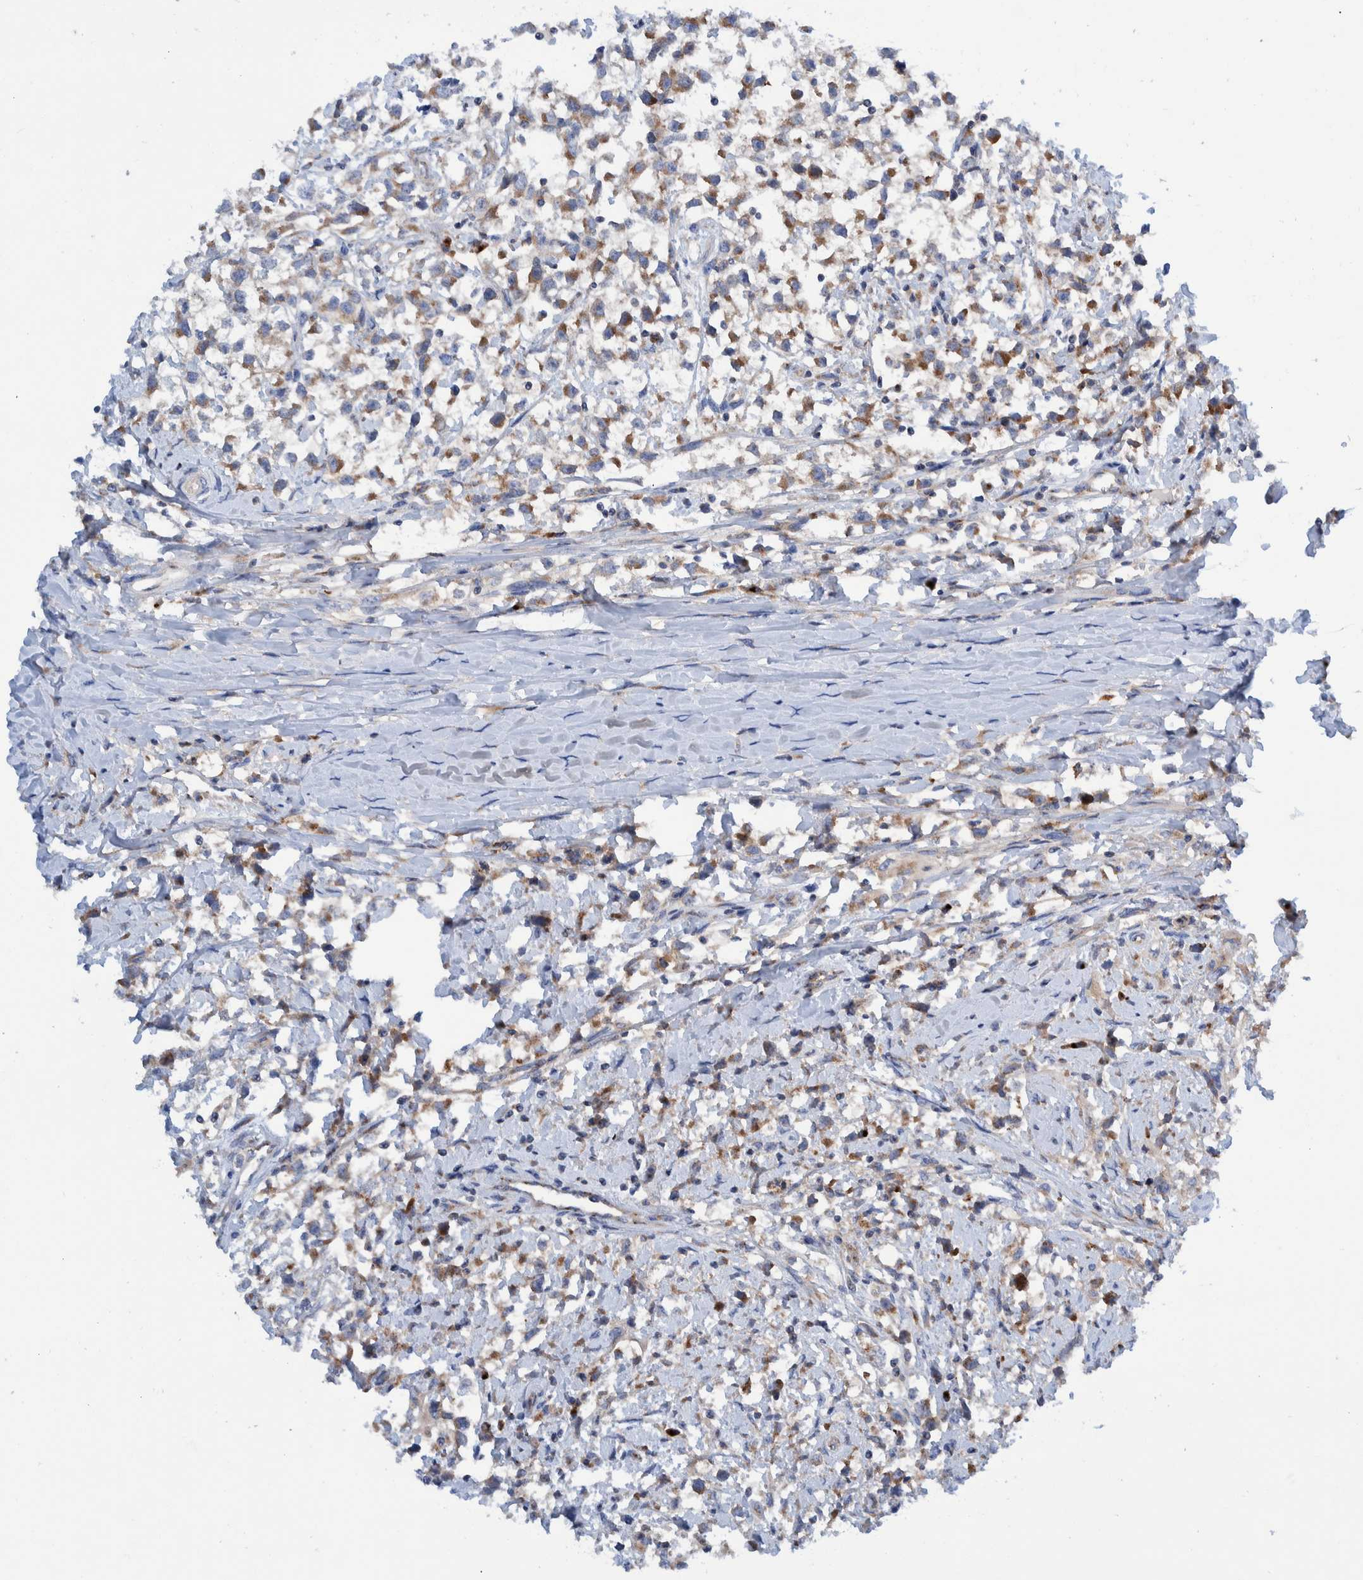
{"staining": {"intensity": "moderate", "quantity": "25%-75%", "location": "cytoplasmic/membranous"}, "tissue": "testis cancer", "cell_type": "Tumor cells", "image_type": "cancer", "snomed": [{"axis": "morphology", "description": "Seminoma, NOS"}, {"axis": "morphology", "description": "Carcinoma, Embryonal, NOS"}, {"axis": "topography", "description": "Testis"}], "caption": "Testis cancer (seminoma) was stained to show a protein in brown. There is medium levels of moderate cytoplasmic/membranous positivity in about 25%-75% of tumor cells.", "gene": "TRIM58", "patient": {"sex": "male", "age": 51}}